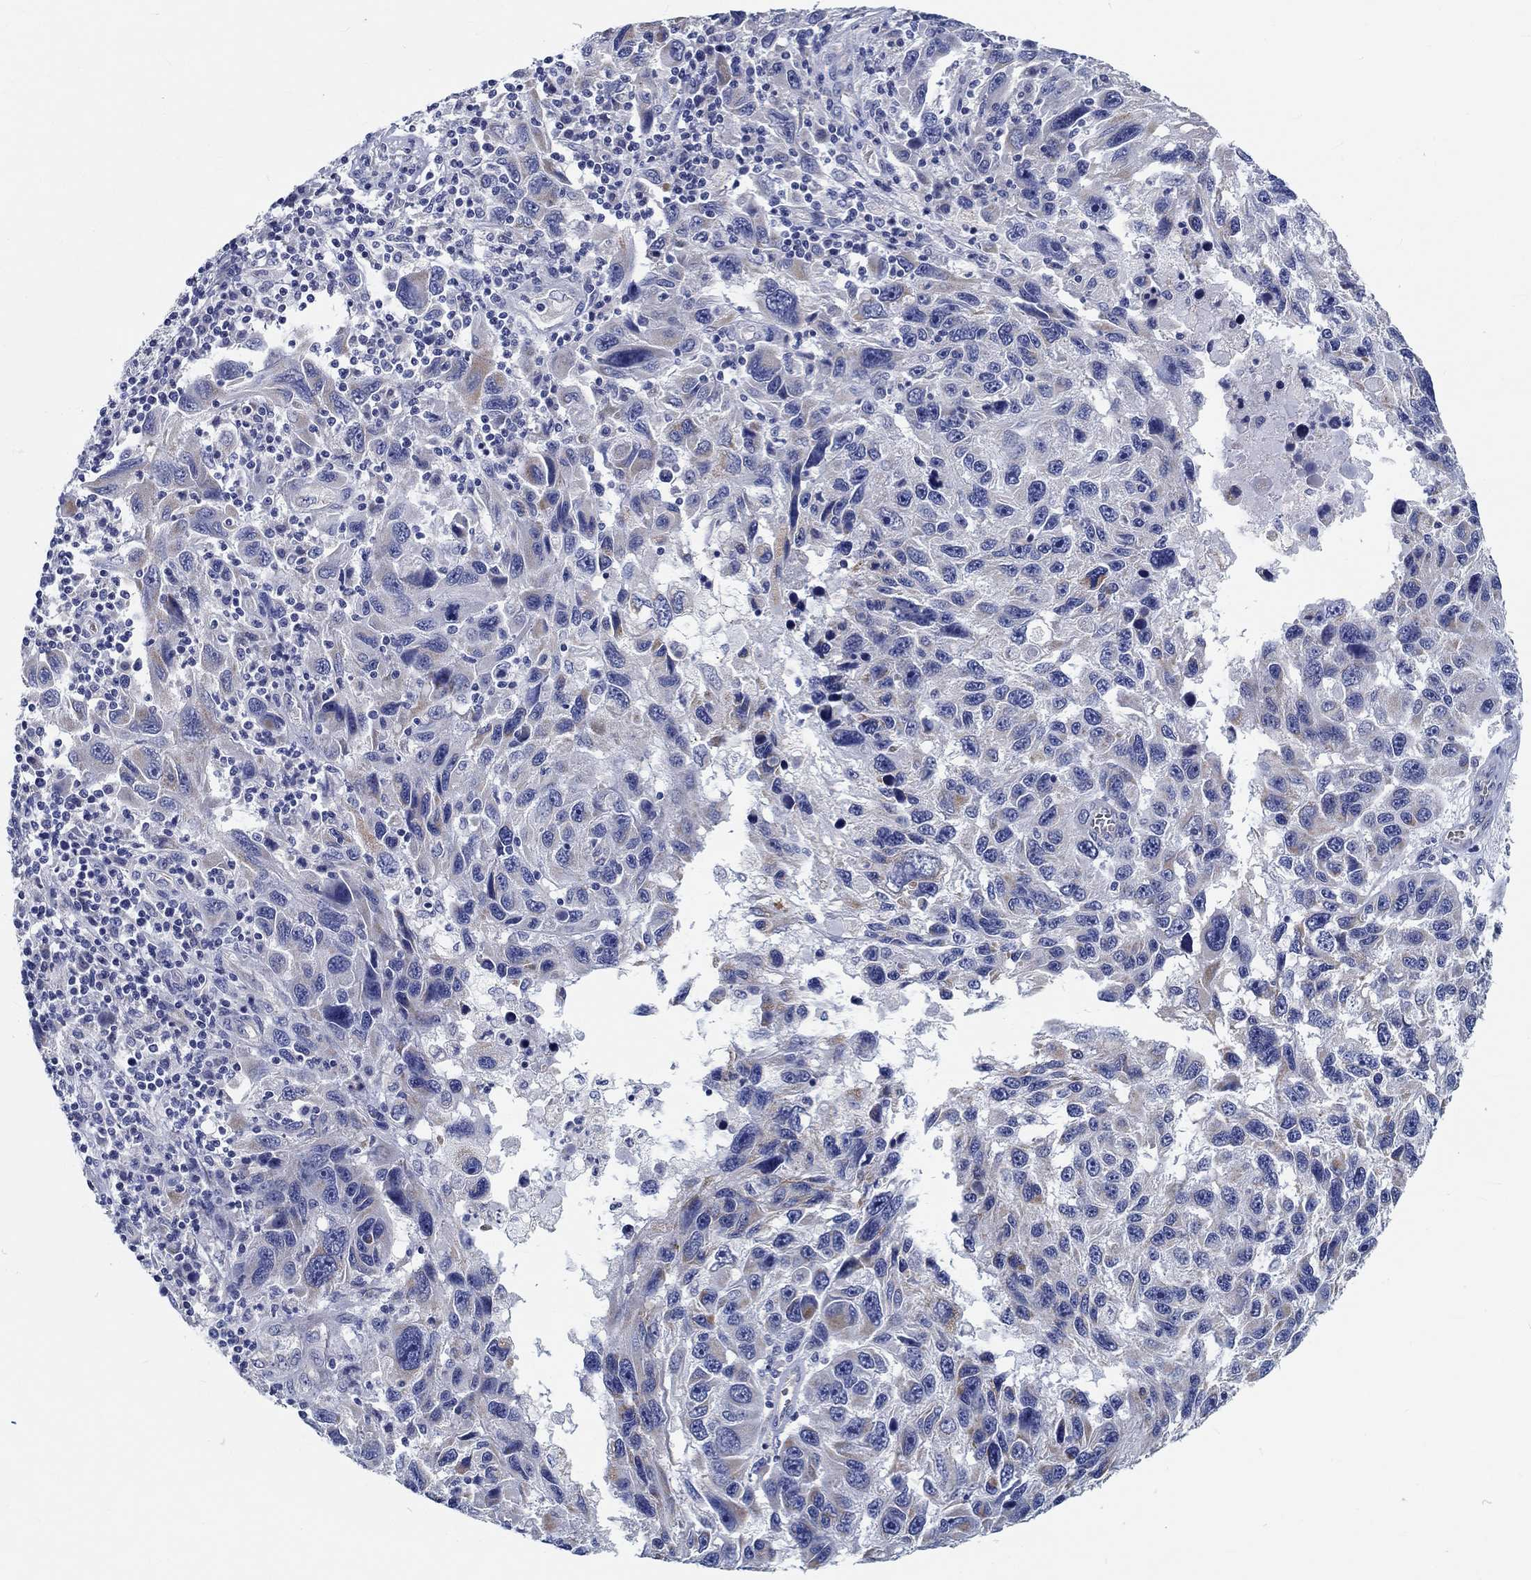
{"staining": {"intensity": "weak", "quantity": "25%-75%", "location": "cytoplasmic/membranous"}, "tissue": "melanoma", "cell_type": "Tumor cells", "image_type": "cancer", "snomed": [{"axis": "morphology", "description": "Malignant melanoma, NOS"}, {"axis": "topography", "description": "Skin"}], "caption": "Human melanoma stained with a protein marker reveals weak staining in tumor cells.", "gene": "MYBPC1", "patient": {"sex": "male", "age": 53}}